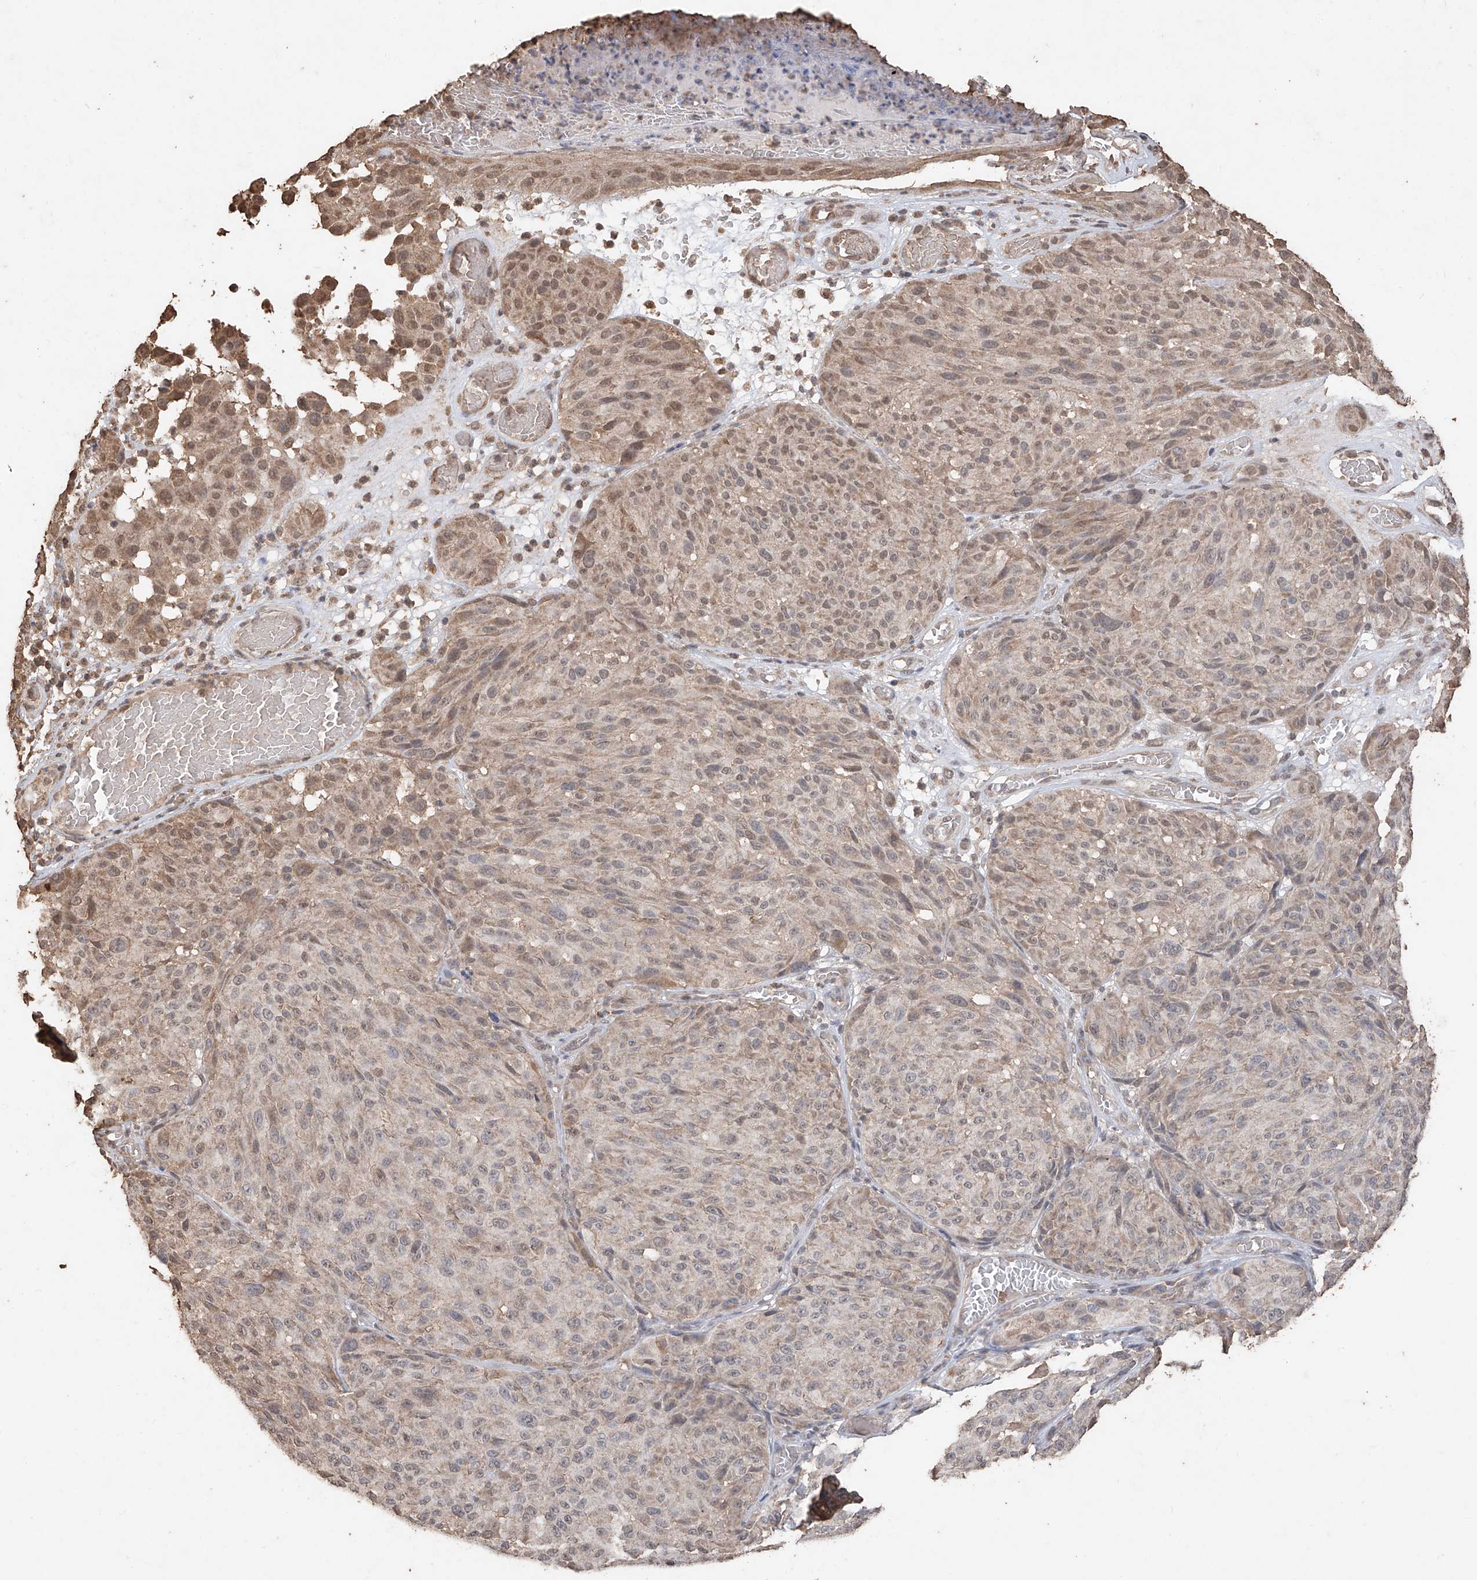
{"staining": {"intensity": "moderate", "quantity": "<25%", "location": "cytoplasmic/membranous,nuclear"}, "tissue": "melanoma", "cell_type": "Tumor cells", "image_type": "cancer", "snomed": [{"axis": "morphology", "description": "Malignant melanoma, NOS"}, {"axis": "topography", "description": "Skin"}], "caption": "Moderate cytoplasmic/membranous and nuclear positivity is appreciated in about <25% of tumor cells in melanoma.", "gene": "ELOVL1", "patient": {"sex": "male", "age": 83}}